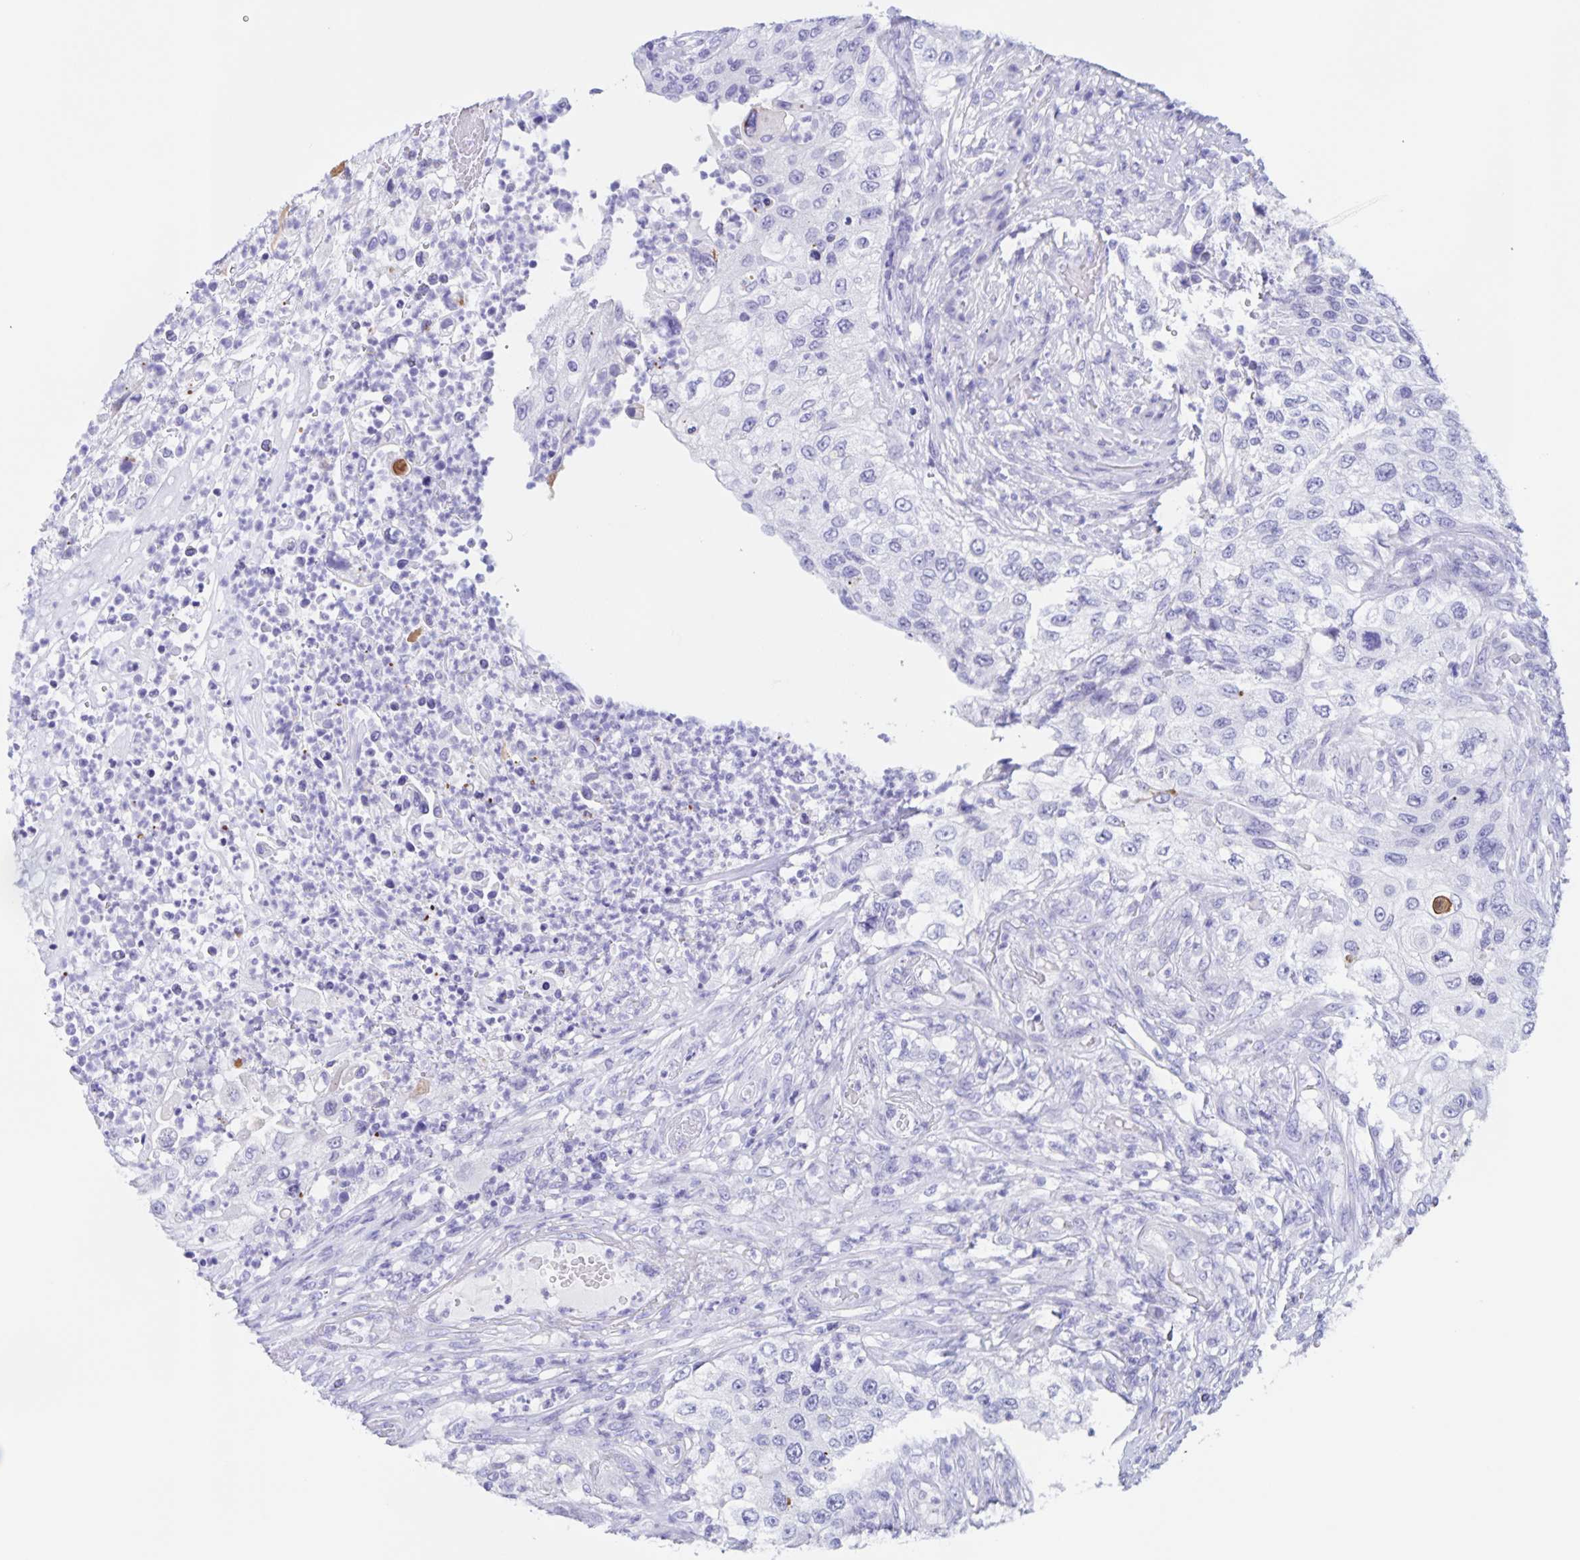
{"staining": {"intensity": "negative", "quantity": "none", "location": "none"}, "tissue": "urothelial cancer", "cell_type": "Tumor cells", "image_type": "cancer", "snomed": [{"axis": "morphology", "description": "Urothelial carcinoma, High grade"}, {"axis": "topography", "description": "Urinary bladder"}], "caption": "IHC of urothelial cancer exhibits no expression in tumor cells. Nuclei are stained in blue.", "gene": "TGIF2LX", "patient": {"sex": "female", "age": 60}}